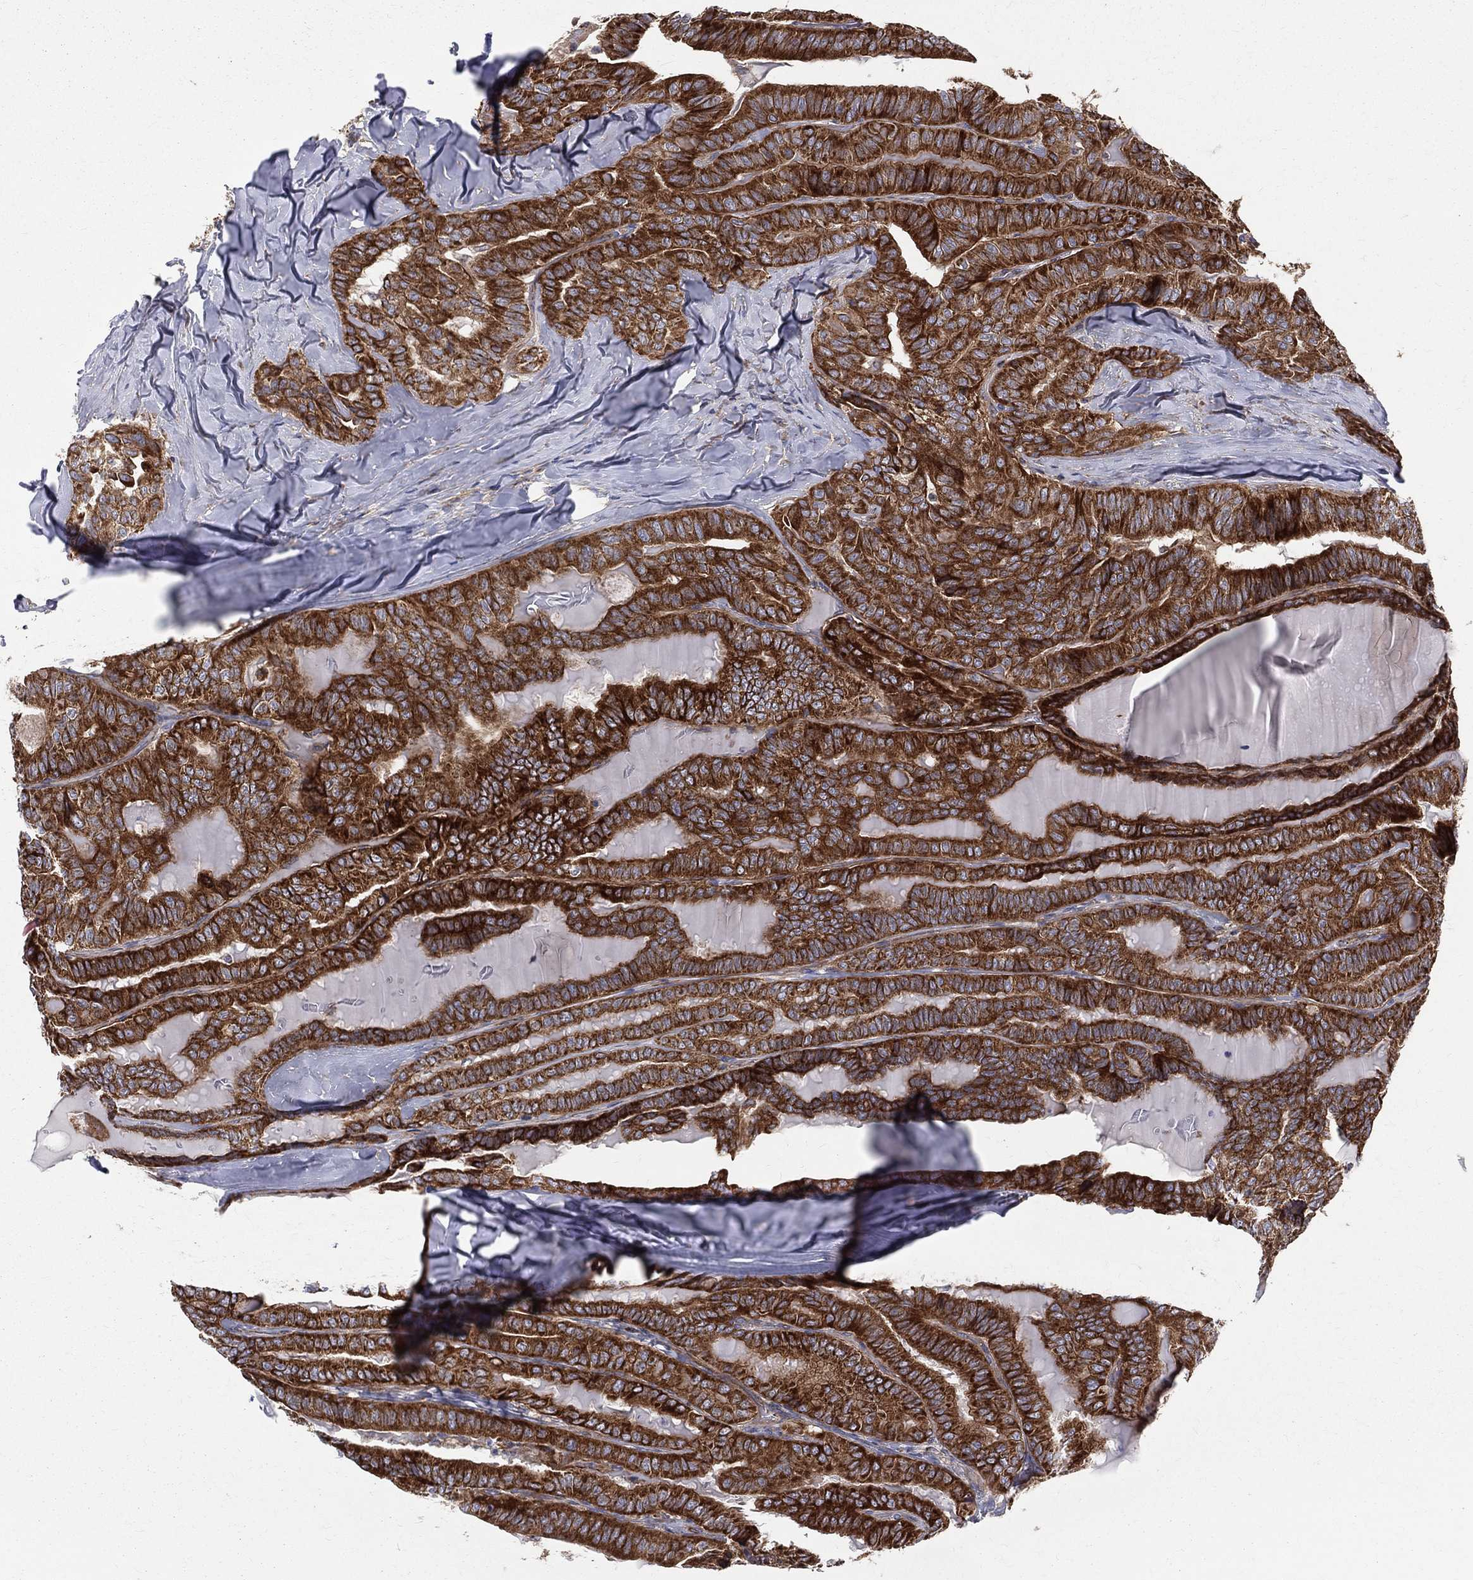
{"staining": {"intensity": "strong", "quantity": ">75%", "location": "cytoplasmic/membranous"}, "tissue": "thyroid cancer", "cell_type": "Tumor cells", "image_type": "cancer", "snomed": [{"axis": "morphology", "description": "Papillary adenocarcinoma, NOS"}, {"axis": "topography", "description": "Thyroid gland"}], "caption": "A photomicrograph of human thyroid cancer (papillary adenocarcinoma) stained for a protein shows strong cytoplasmic/membranous brown staining in tumor cells.", "gene": "MIX23", "patient": {"sex": "female", "age": 68}}